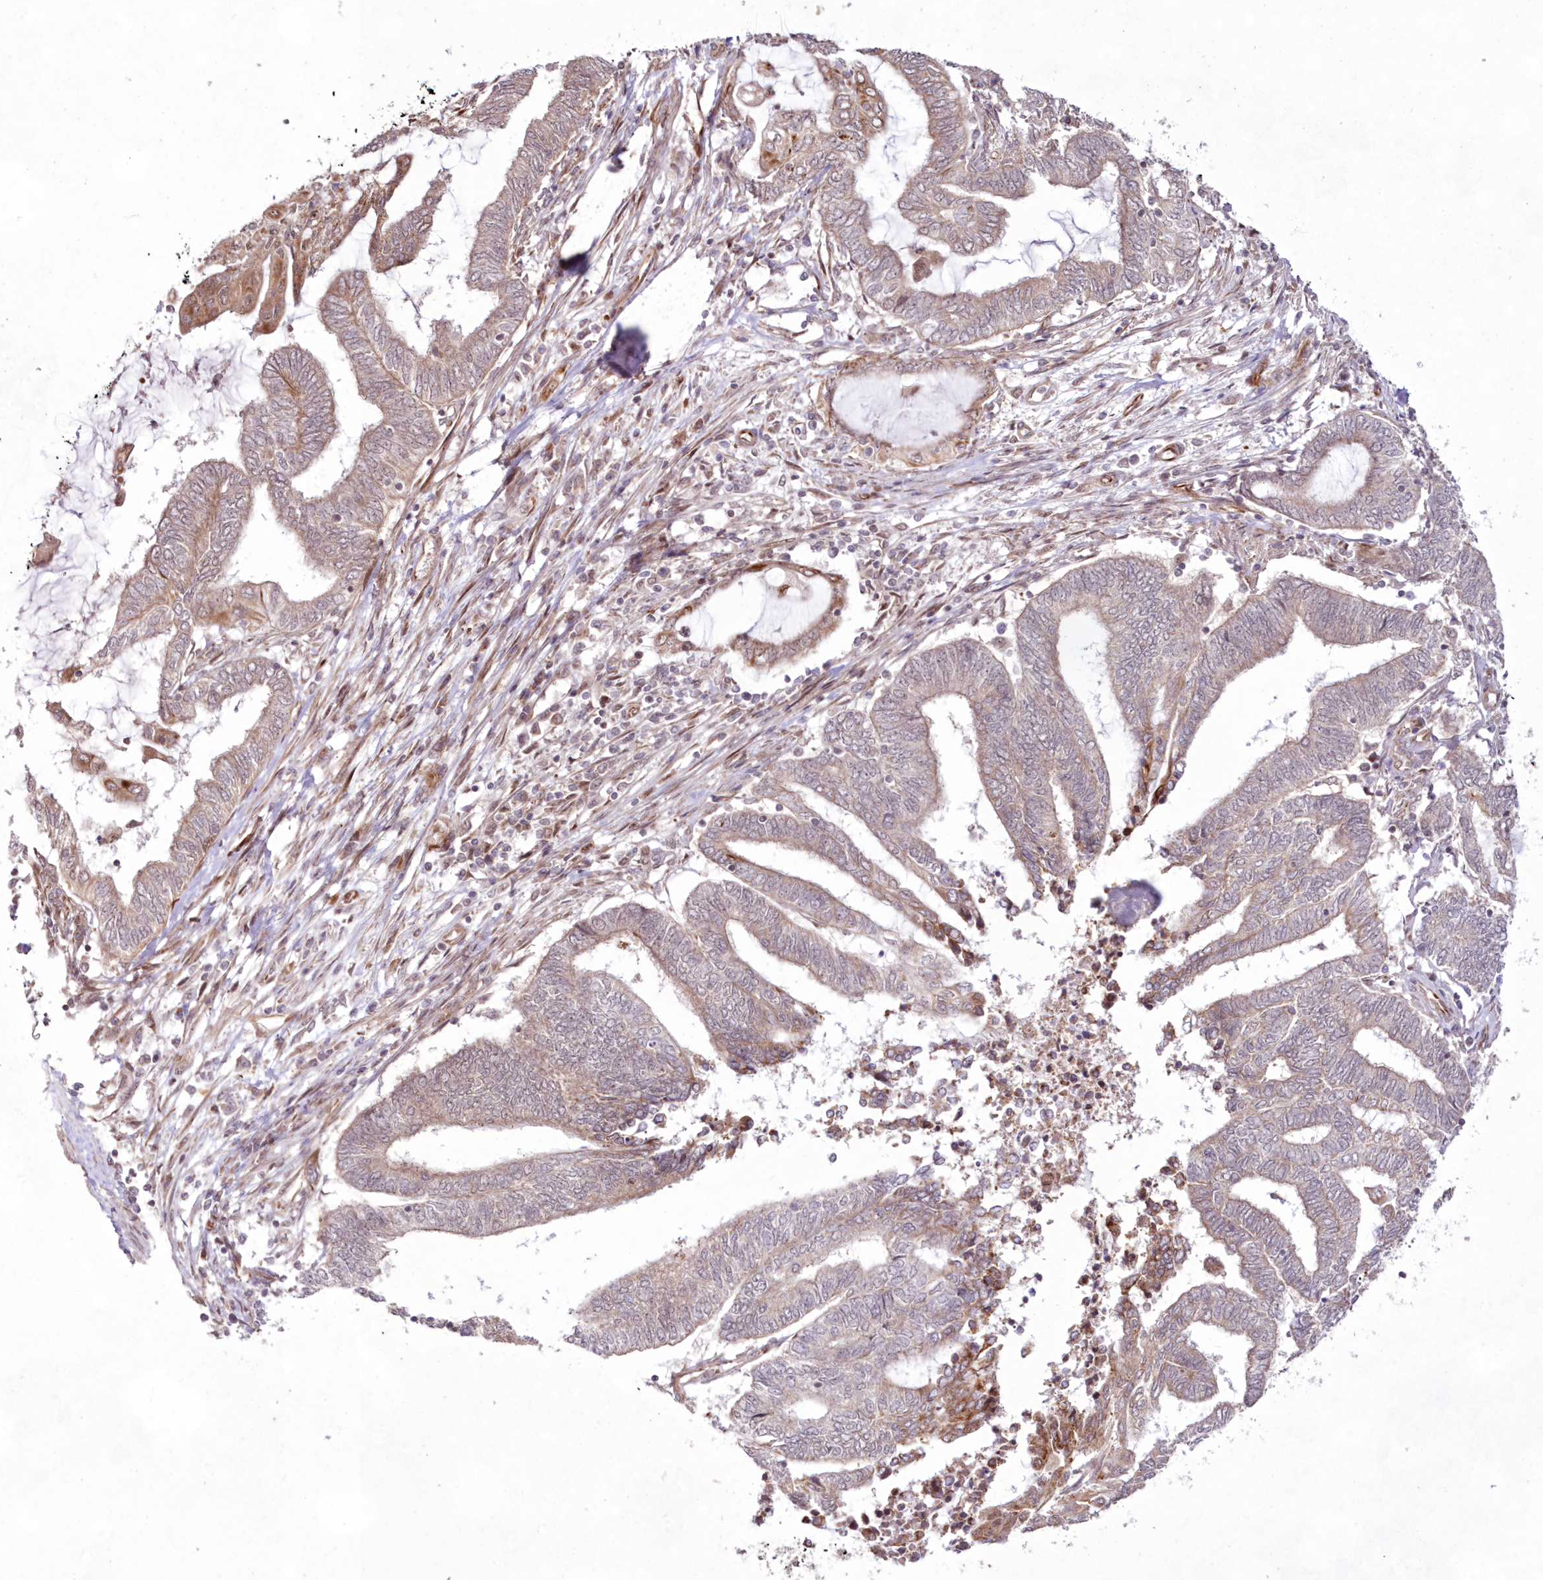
{"staining": {"intensity": "weak", "quantity": "25%-75%", "location": "cytoplasmic/membranous"}, "tissue": "endometrial cancer", "cell_type": "Tumor cells", "image_type": "cancer", "snomed": [{"axis": "morphology", "description": "Adenocarcinoma, NOS"}, {"axis": "topography", "description": "Uterus"}, {"axis": "topography", "description": "Endometrium"}], "caption": "Immunohistochemical staining of endometrial cancer demonstrates low levels of weak cytoplasmic/membranous protein staining in about 25%-75% of tumor cells. The protein of interest is stained brown, and the nuclei are stained in blue (DAB (3,3'-diaminobenzidine) IHC with brightfield microscopy, high magnification).", "gene": "SNIP1", "patient": {"sex": "female", "age": 70}}